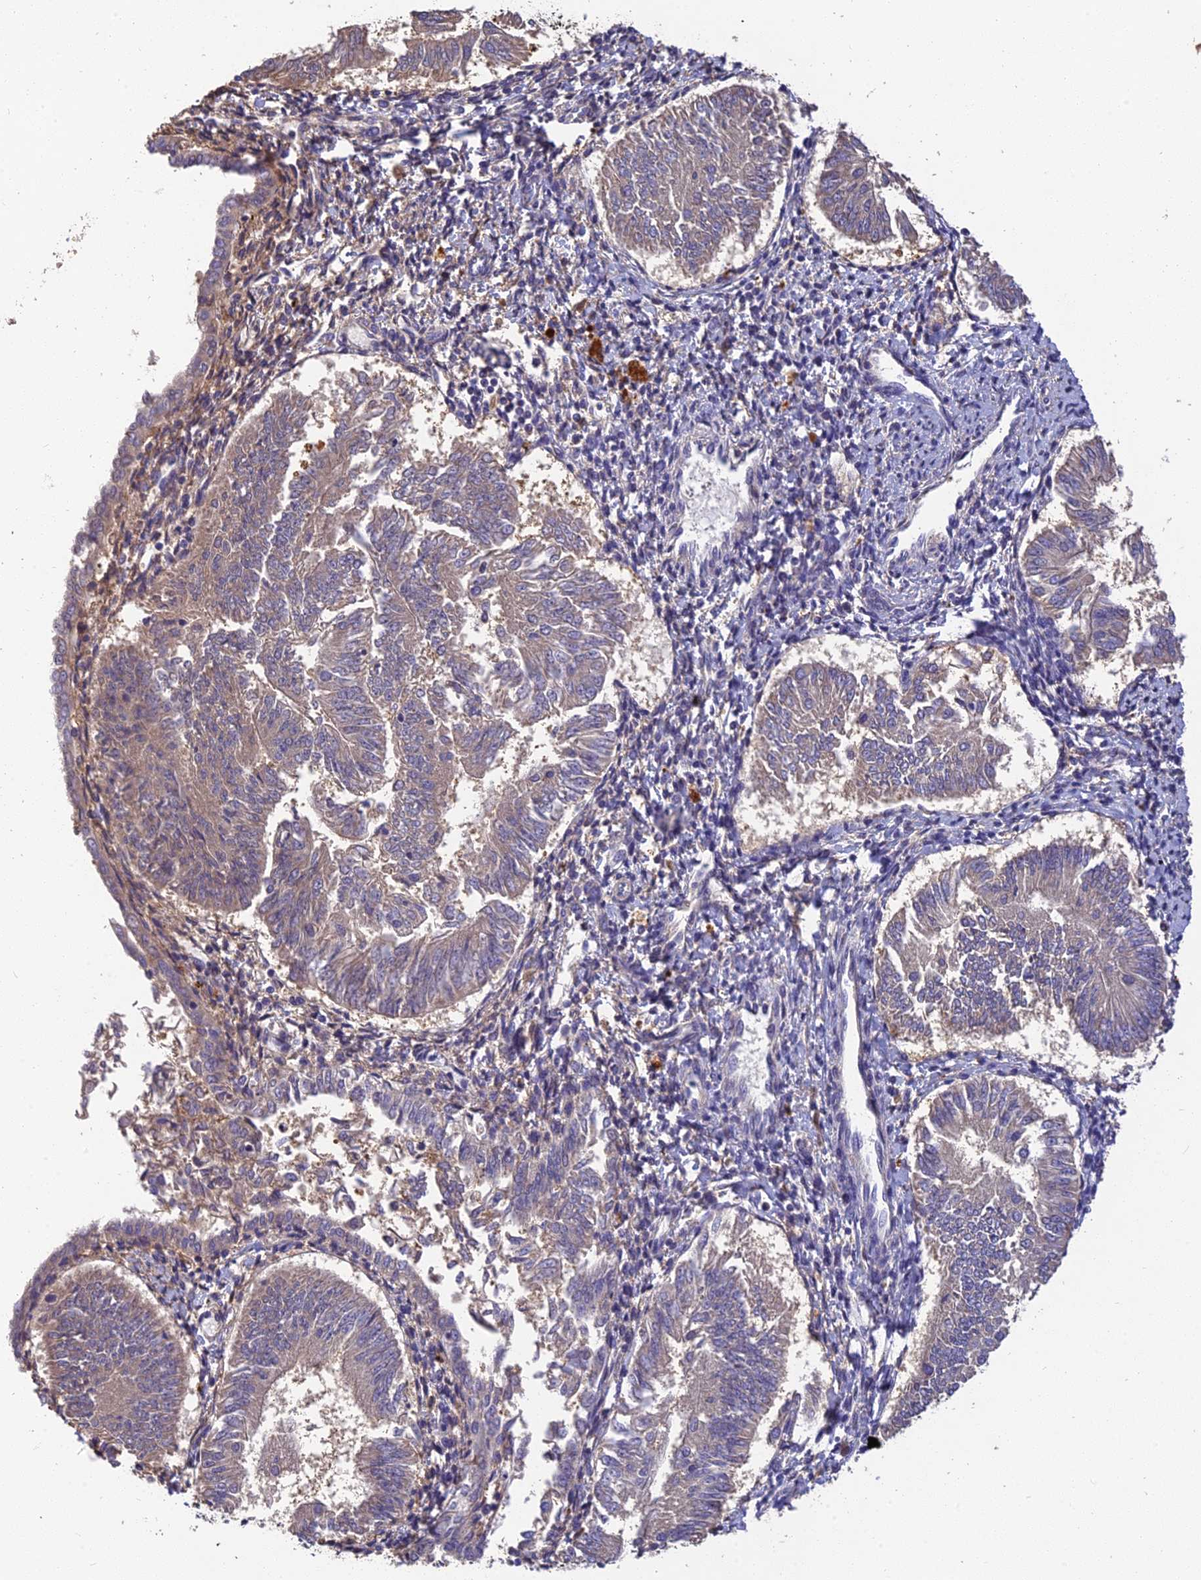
{"staining": {"intensity": "weak", "quantity": "25%-75%", "location": "cytoplasmic/membranous"}, "tissue": "endometrial cancer", "cell_type": "Tumor cells", "image_type": "cancer", "snomed": [{"axis": "morphology", "description": "Adenocarcinoma, NOS"}, {"axis": "topography", "description": "Endometrium"}], "caption": "Immunohistochemistry of endometrial cancer shows low levels of weak cytoplasmic/membranous expression in about 25%-75% of tumor cells.", "gene": "DENND5B", "patient": {"sex": "female", "age": 58}}